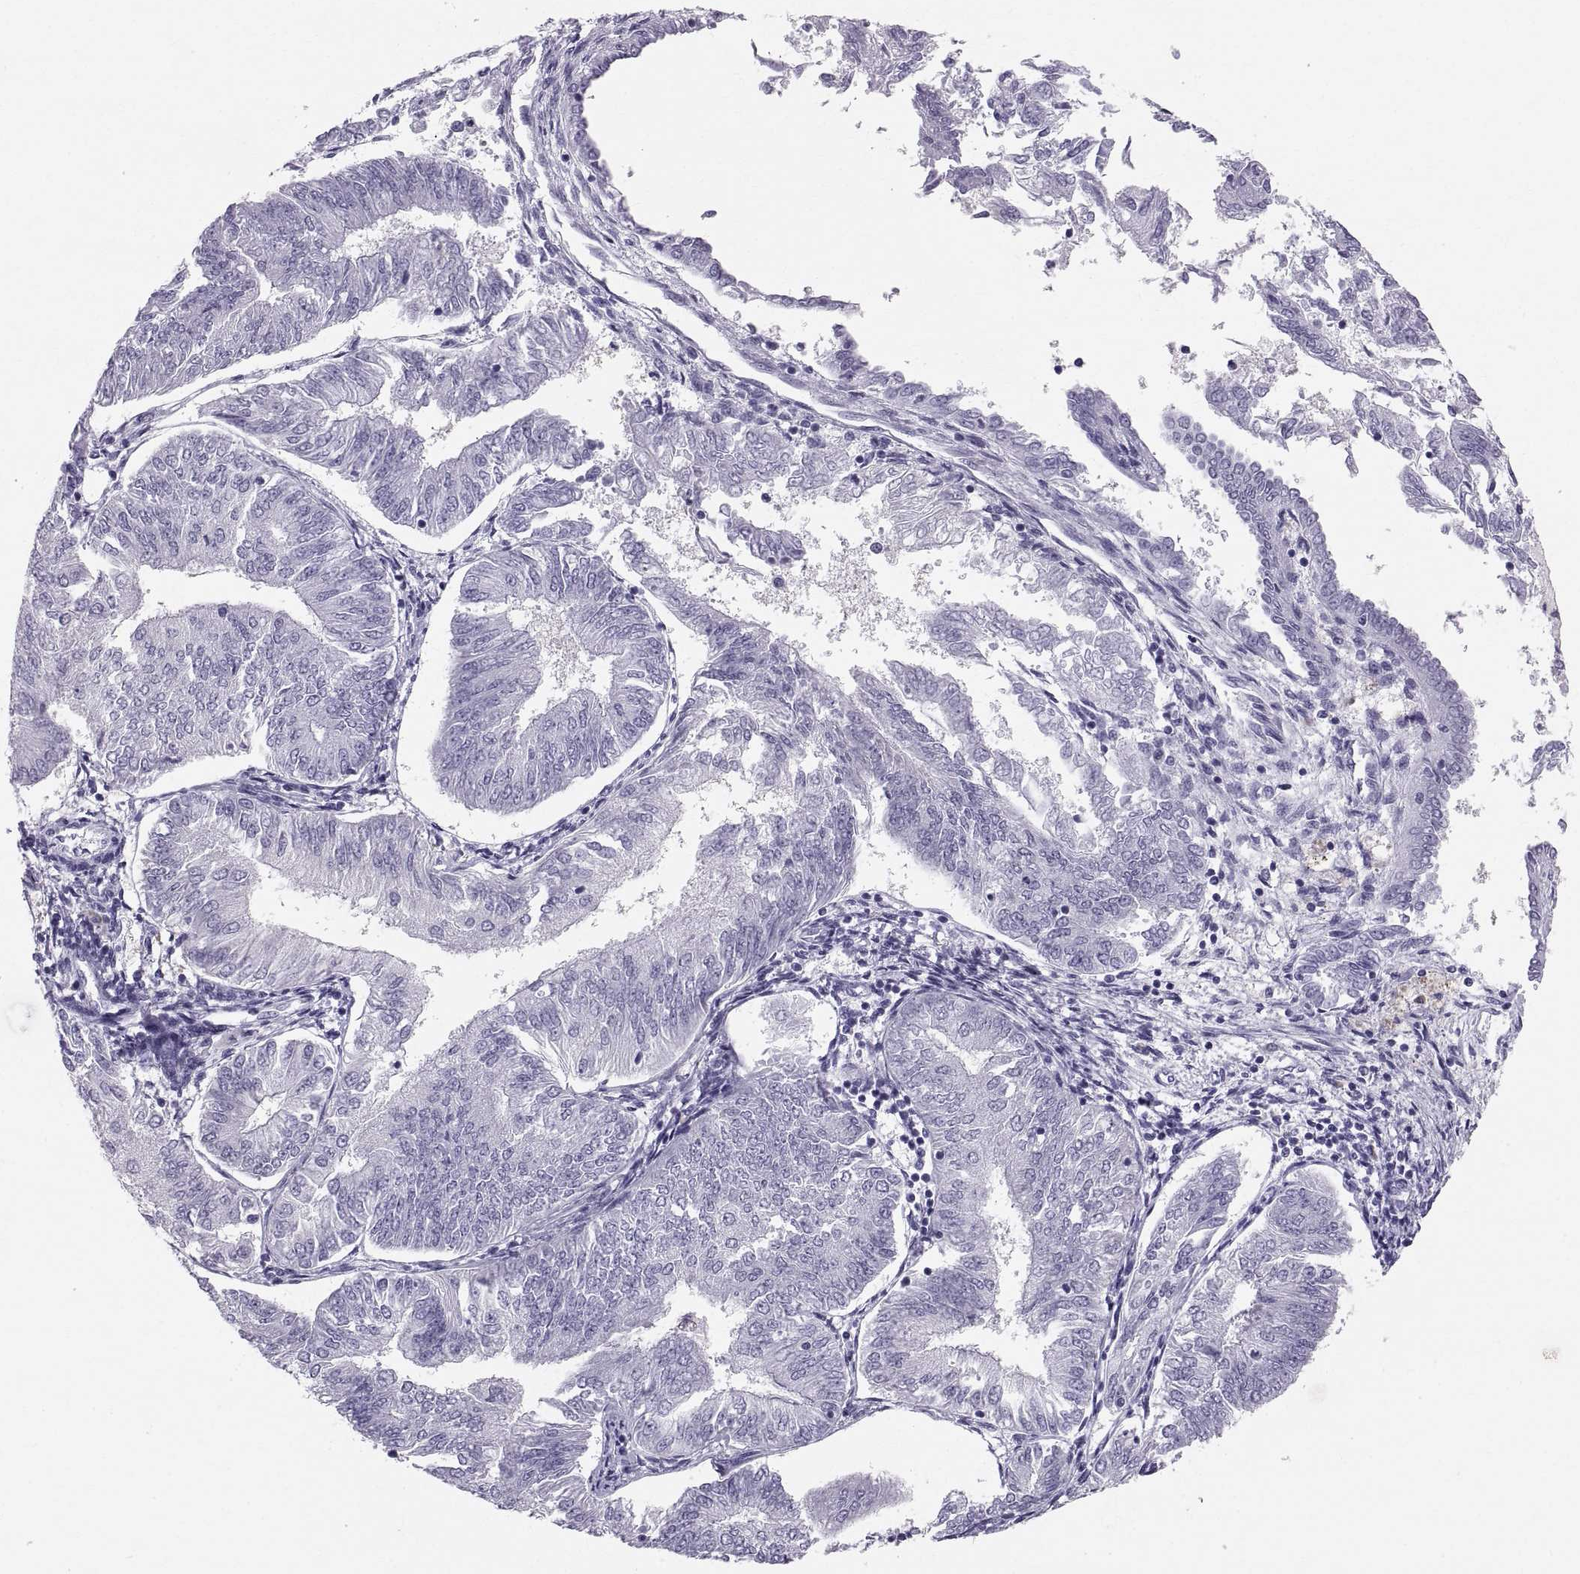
{"staining": {"intensity": "negative", "quantity": "none", "location": "none"}, "tissue": "endometrial cancer", "cell_type": "Tumor cells", "image_type": "cancer", "snomed": [{"axis": "morphology", "description": "Adenocarcinoma, NOS"}, {"axis": "topography", "description": "Endometrium"}], "caption": "This is a histopathology image of immunohistochemistry staining of endometrial cancer (adenocarcinoma), which shows no positivity in tumor cells. Brightfield microscopy of immunohistochemistry (IHC) stained with DAB (brown) and hematoxylin (blue), captured at high magnification.", "gene": "SLC22A6", "patient": {"sex": "female", "age": 58}}